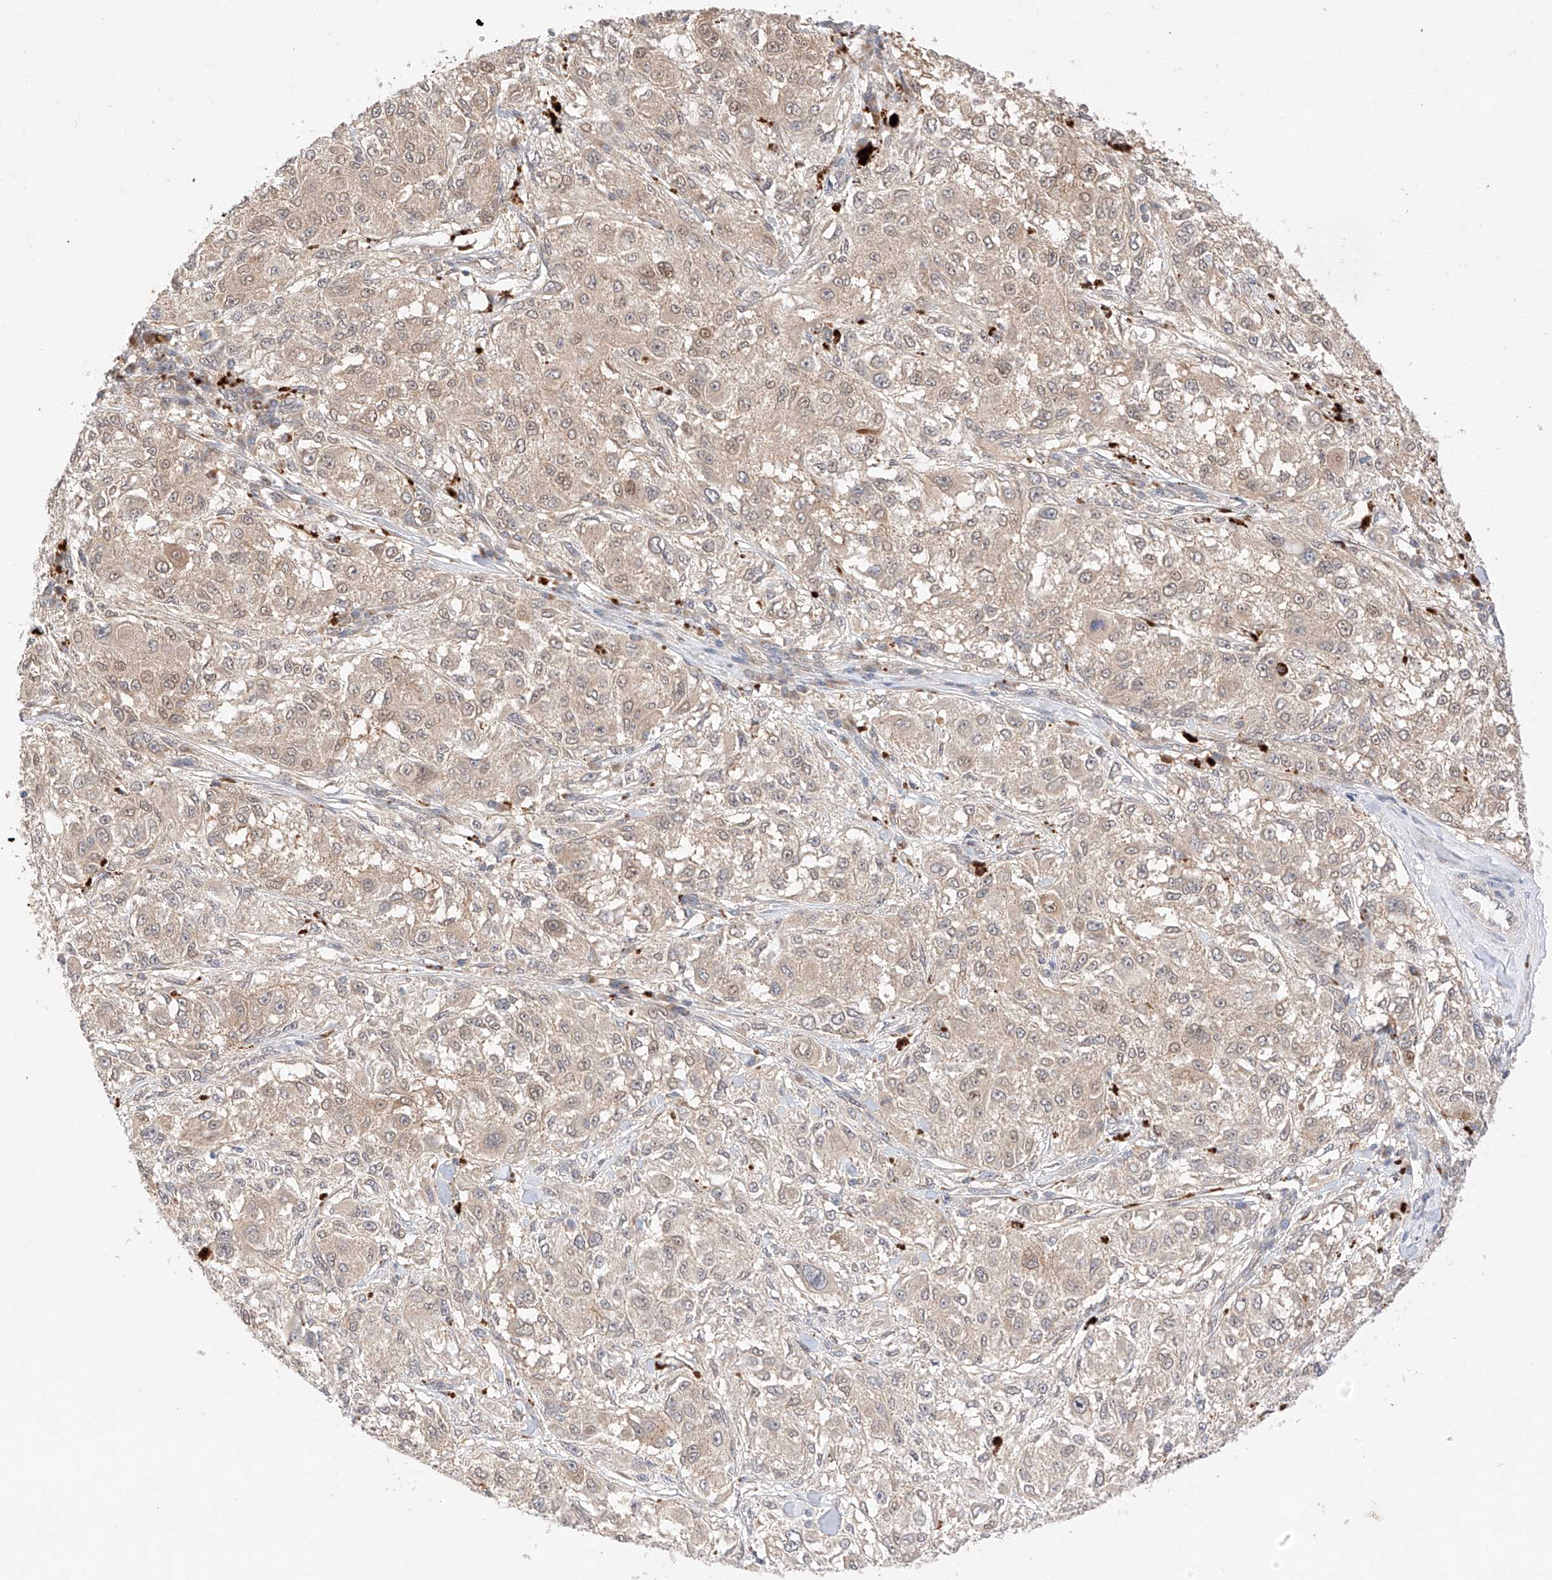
{"staining": {"intensity": "weak", "quantity": "25%-75%", "location": "cytoplasmic/membranous,nuclear"}, "tissue": "melanoma", "cell_type": "Tumor cells", "image_type": "cancer", "snomed": [{"axis": "morphology", "description": "Necrosis, NOS"}, {"axis": "morphology", "description": "Malignant melanoma, NOS"}, {"axis": "topography", "description": "Skin"}], "caption": "Melanoma tissue displays weak cytoplasmic/membranous and nuclear staining in approximately 25%-75% of tumor cells, visualized by immunohistochemistry.", "gene": "GCNT1", "patient": {"sex": "female", "age": 87}}